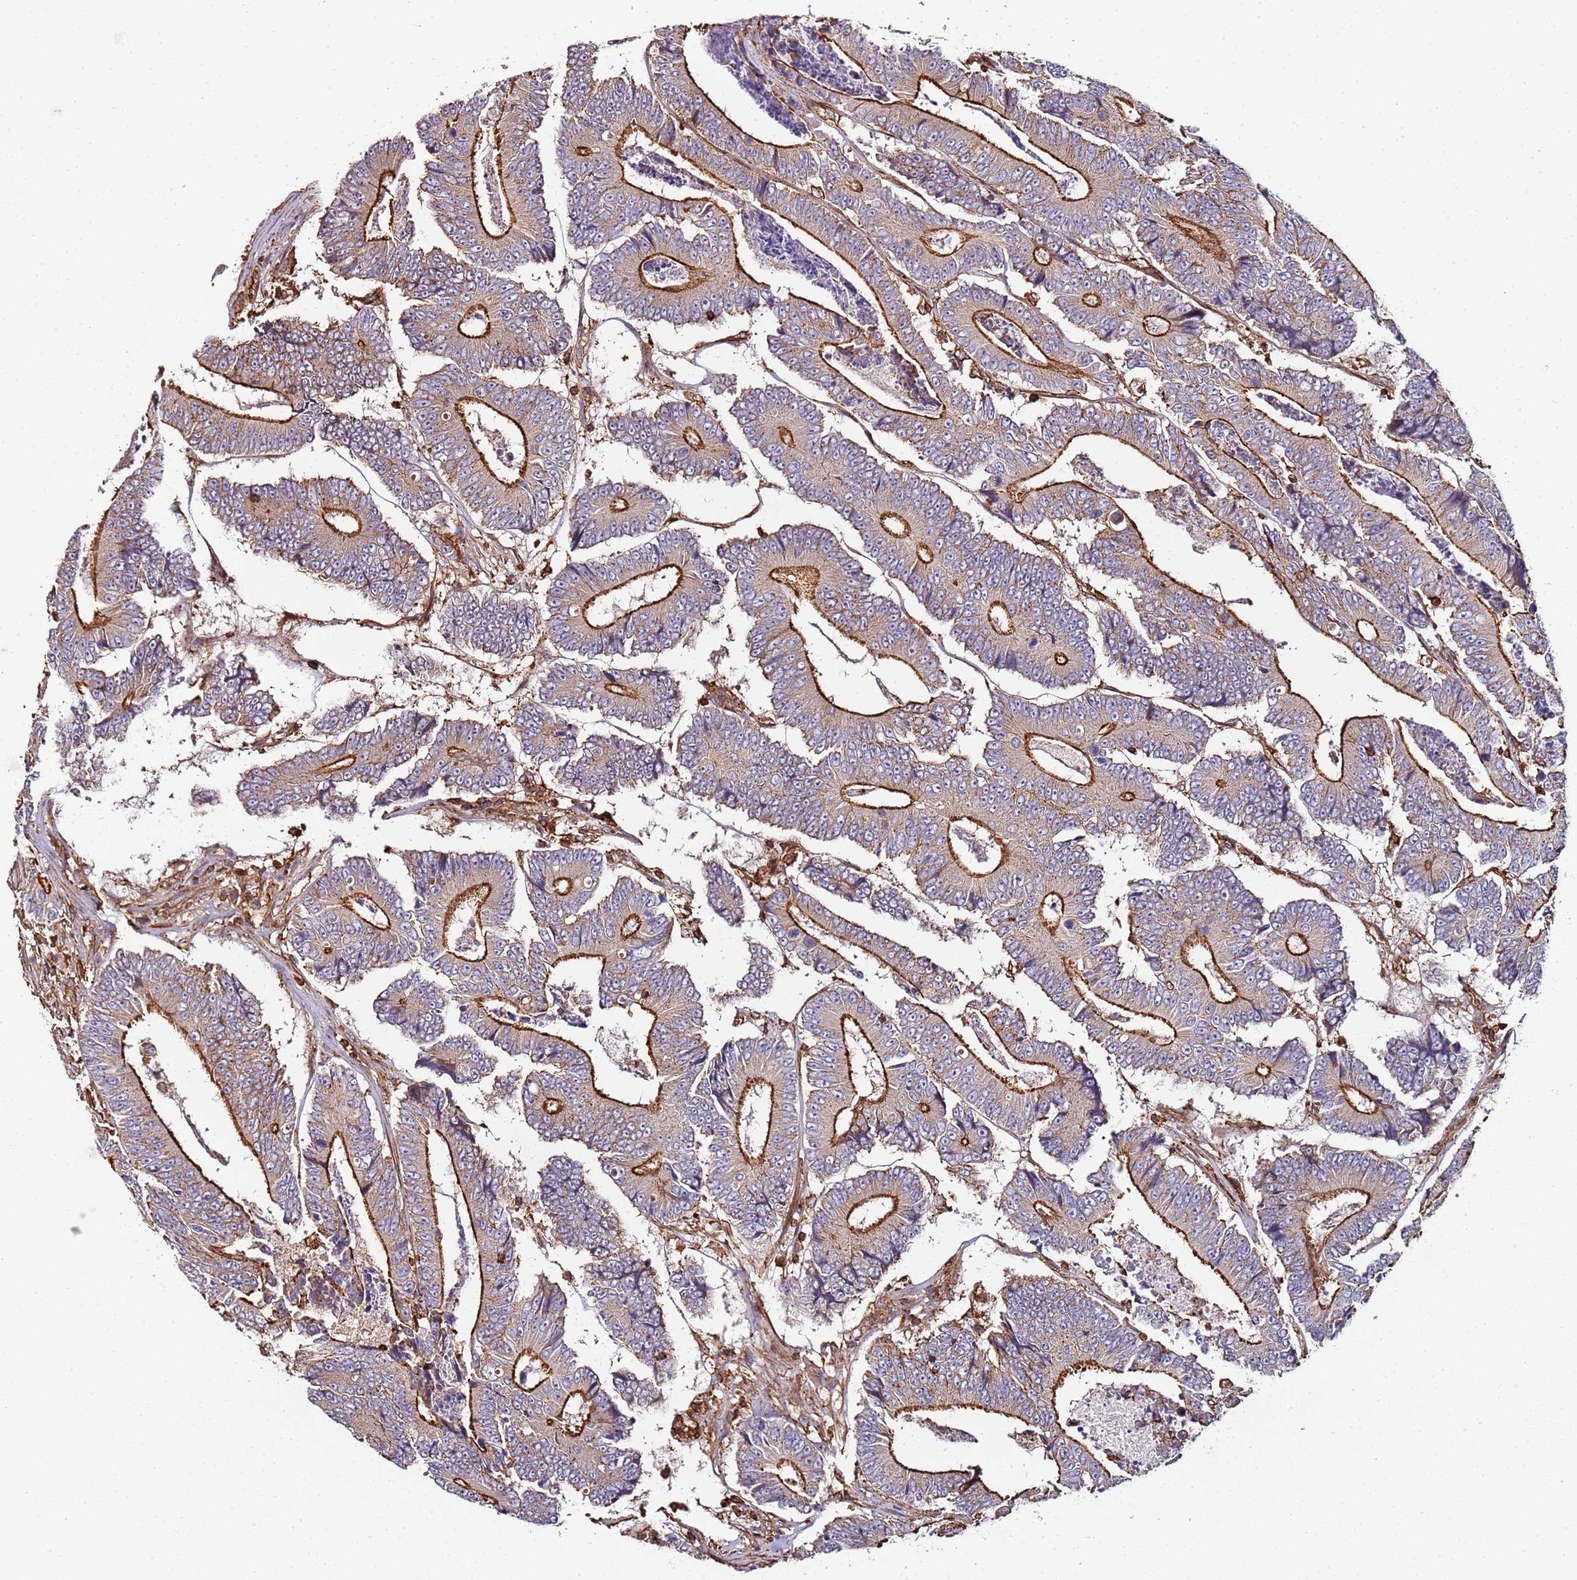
{"staining": {"intensity": "strong", "quantity": "25%-75%", "location": "cytoplasmic/membranous"}, "tissue": "colorectal cancer", "cell_type": "Tumor cells", "image_type": "cancer", "snomed": [{"axis": "morphology", "description": "Adenocarcinoma, NOS"}, {"axis": "topography", "description": "Colon"}], "caption": "Adenocarcinoma (colorectal) stained with DAB IHC demonstrates high levels of strong cytoplasmic/membranous positivity in approximately 25%-75% of tumor cells. (DAB = brown stain, brightfield microscopy at high magnification).", "gene": "CYP2U1", "patient": {"sex": "male", "age": 83}}